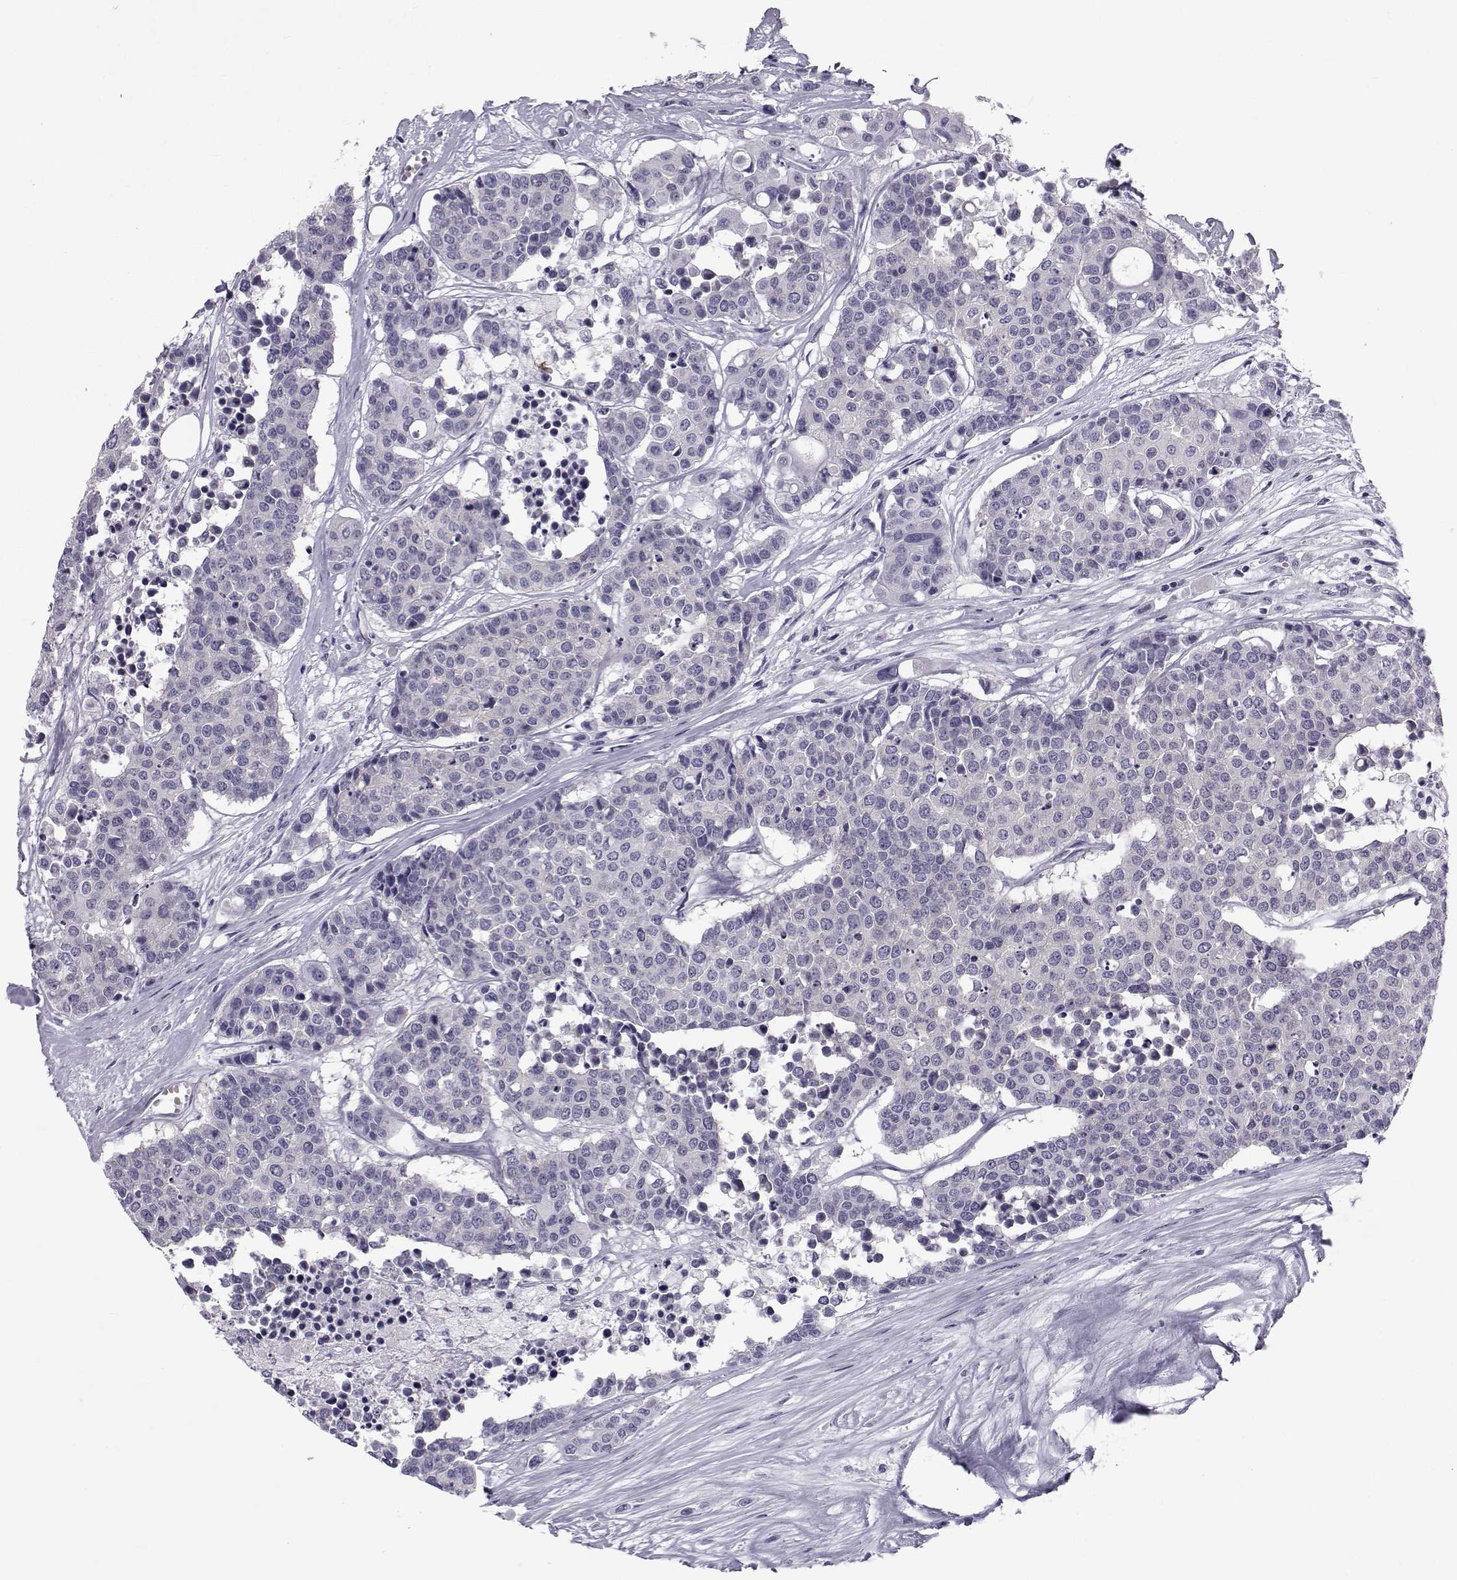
{"staining": {"intensity": "negative", "quantity": "none", "location": "none"}, "tissue": "carcinoid", "cell_type": "Tumor cells", "image_type": "cancer", "snomed": [{"axis": "morphology", "description": "Carcinoid, malignant, NOS"}, {"axis": "topography", "description": "Colon"}], "caption": "This micrograph is of carcinoid (malignant) stained with immunohistochemistry to label a protein in brown with the nuclei are counter-stained blue. There is no expression in tumor cells.", "gene": "COL22A1", "patient": {"sex": "male", "age": 81}}